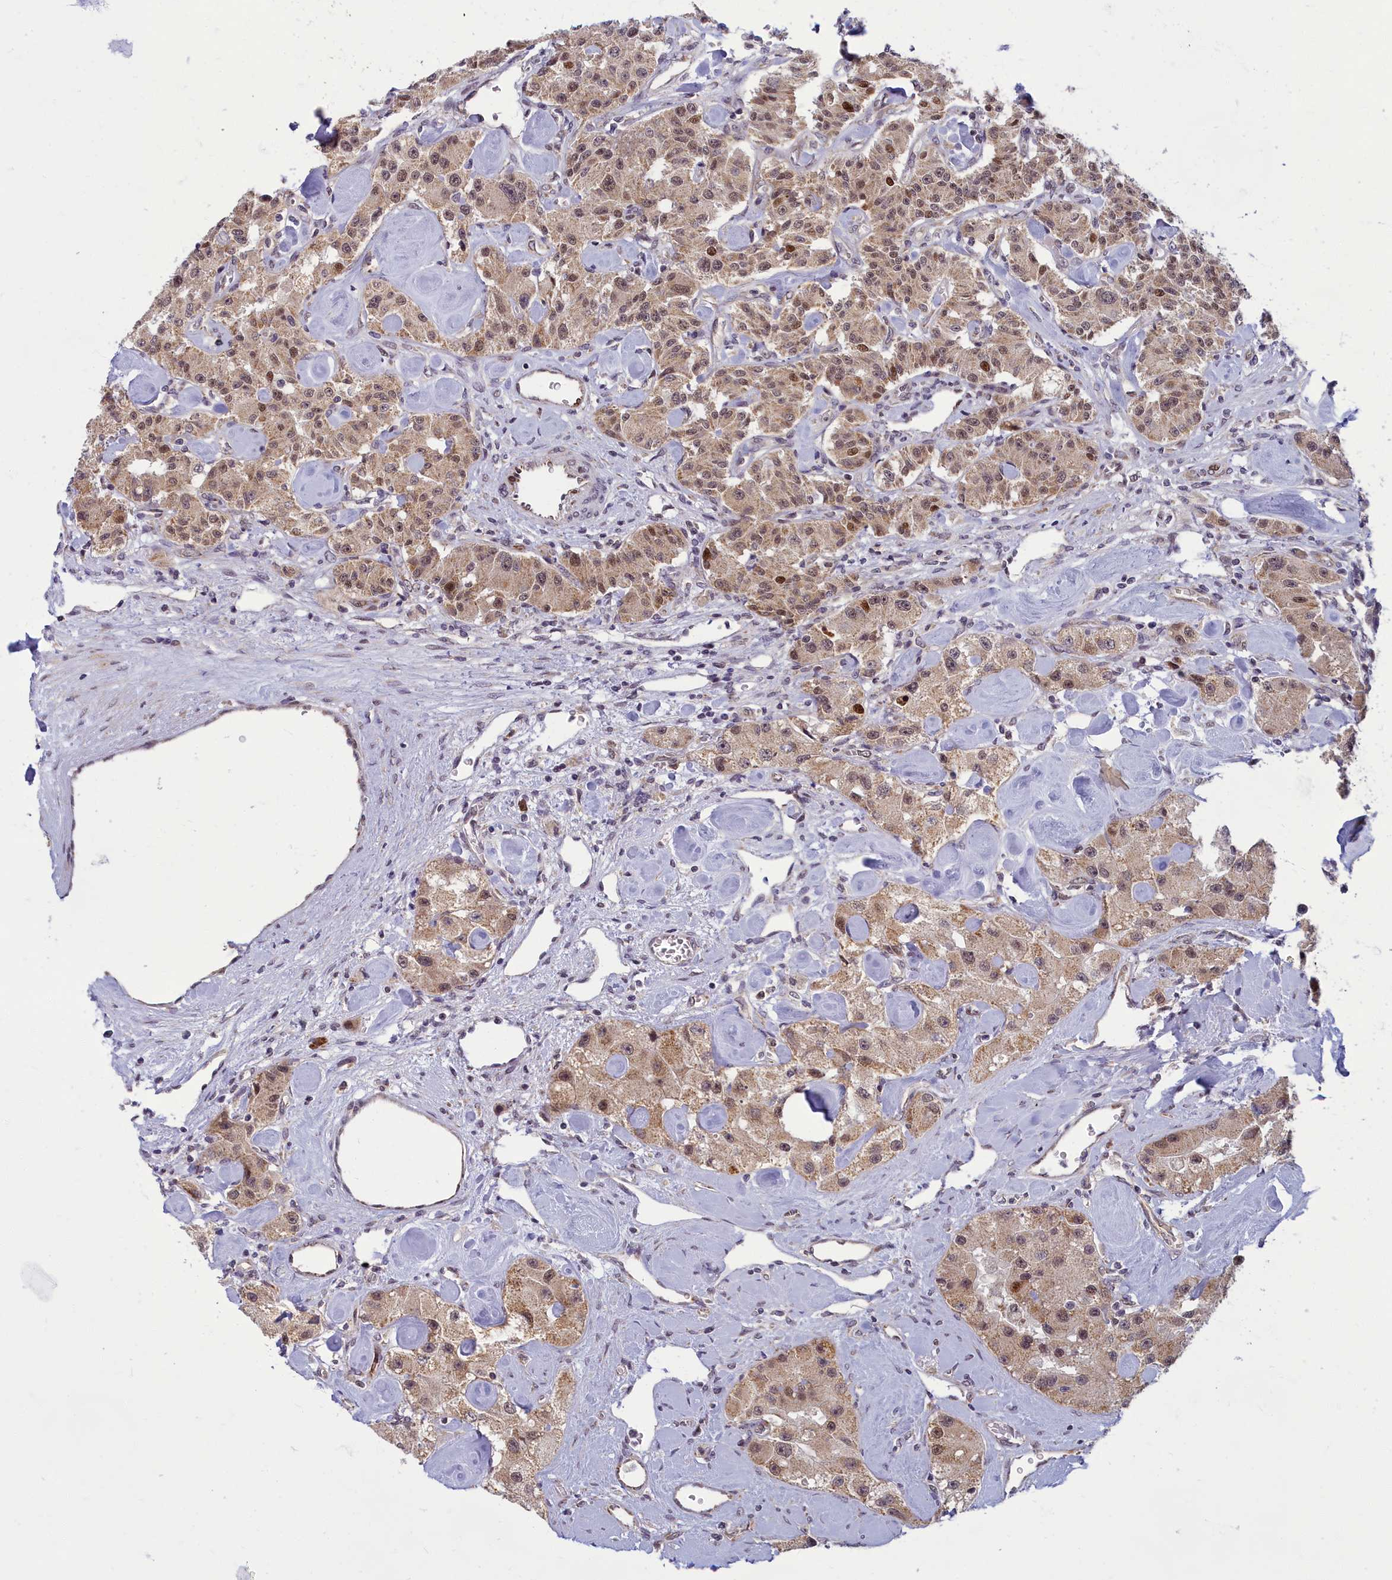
{"staining": {"intensity": "moderate", "quantity": ">75%", "location": "nuclear"}, "tissue": "carcinoid", "cell_type": "Tumor cells", "image_type": "cancer", "snomed": [{"axis": "morphology", "description": "Carcinoid, malignant, NOS"}, {"axis": "topography", "description": "Pancreas"}], "caption": "Immunohistochemistry (IHC) histopathology image of neoplastic tissue: carcinoid (malignant) stained using IHC demonstrates medium levels of moderate protein expression localized specifically in the nuclear of tumor cells, appearing as a nuclear brown color.", "gene": "EARS2", "patient": {"sex": "male", "age": 41}}